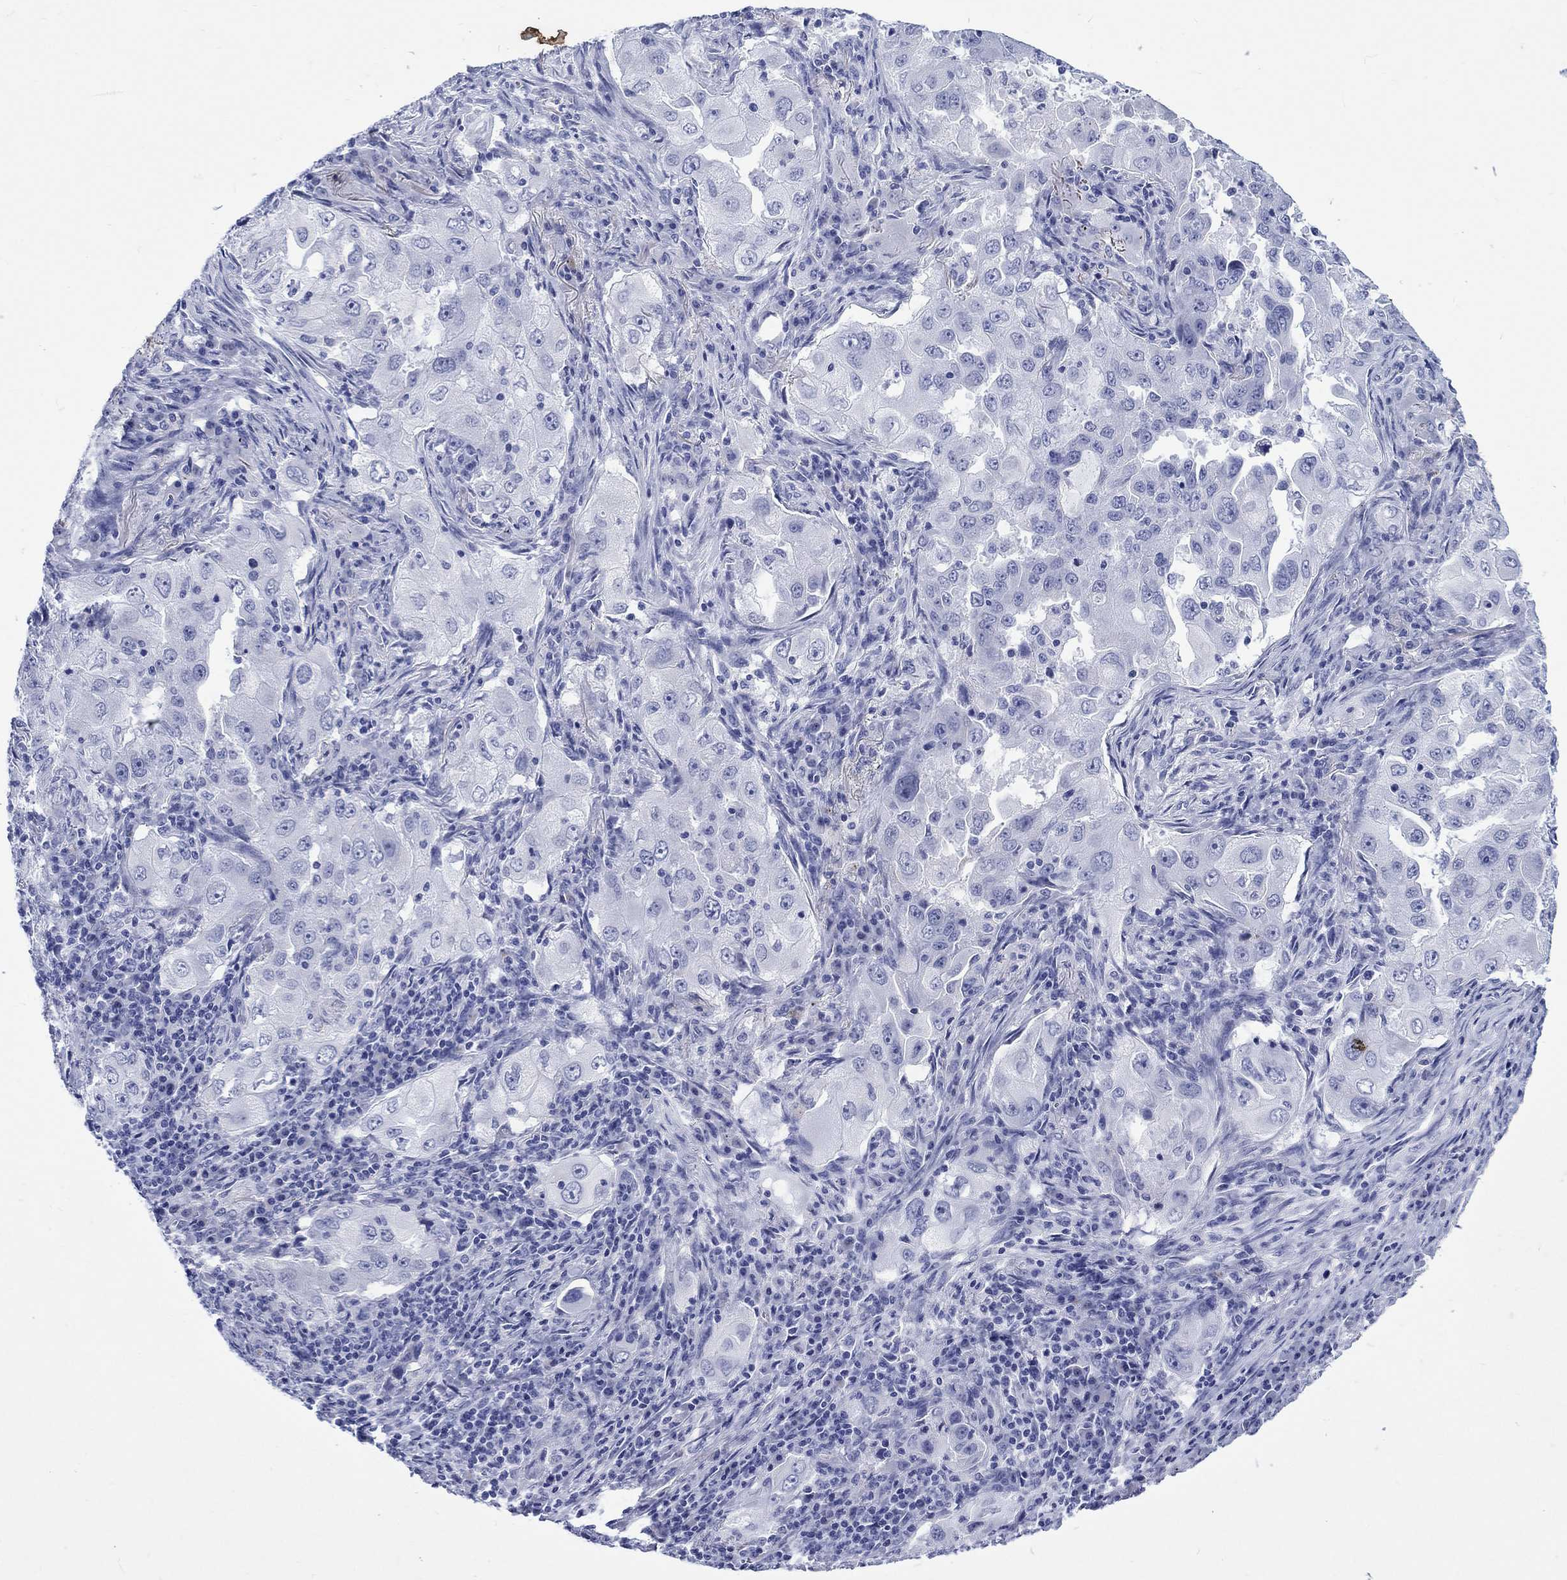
{"staining": {"intensity": "negative", "quantity": "none", "location": "none"}, "tissue": "lung cancer", "cell_type": "Tumor cells", "image_type": "cancer", "snomed": [{"axis": "morphology", "description": "Adenocarcinoma, NOS"}, {"axis": "topography", "description": "Lung"}], "caption": "IHC histopathology image of neoplastic tissue: human lung cancer stained with DAB displays no significant protein expression in tumor cells.", "gene": "KRT76", "patient": {"sex": "female", "age": 61}}